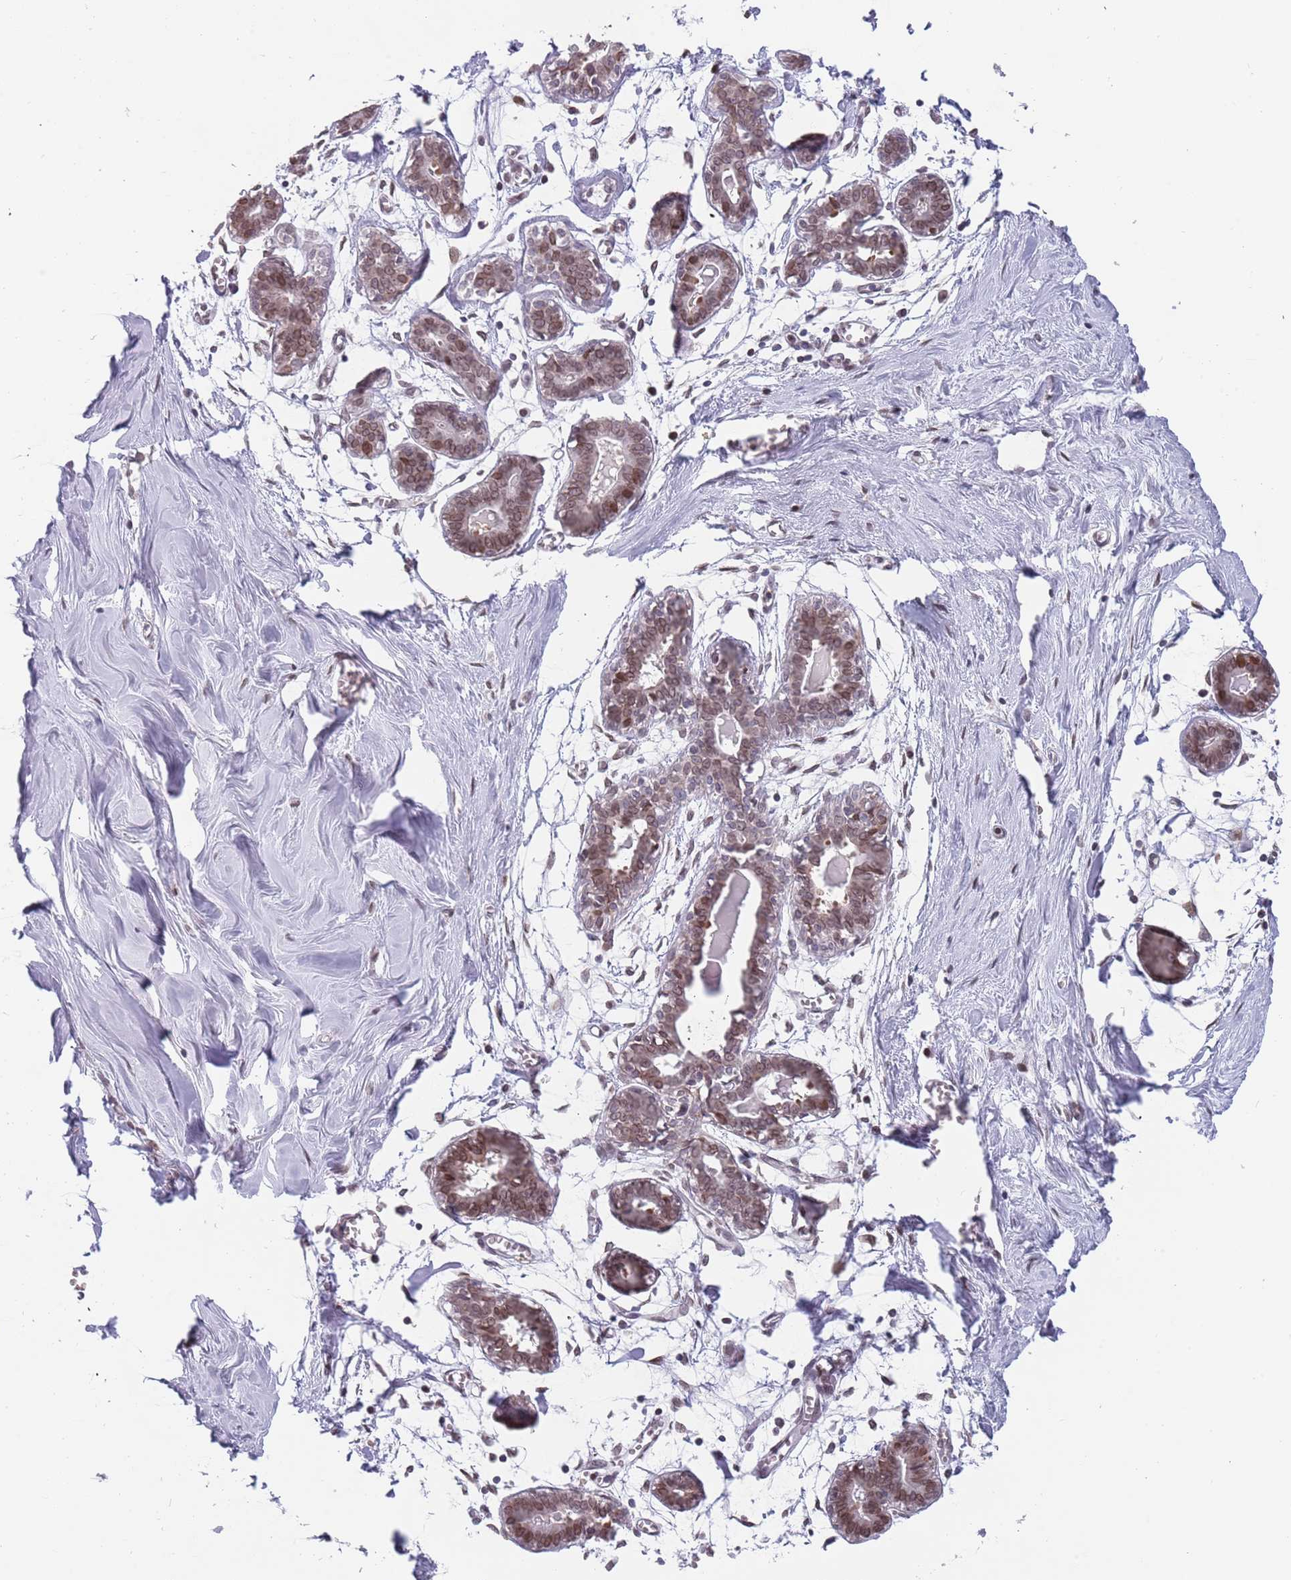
{"staining": {"intensity": "negative", "quantity": "none", "location": "none"}, "tissue": "breast", "cell_type": "Adipocytes", "image_type": "normal", "snomed": [{"axis": "morphology", "description": "Normal tissue, NOS"}, {"axis": "topography", "description": "Breast"}], "caption": "IHC histopathology image of unremarkable breast: human breast stained with DAB (3,3'-diaminobenzidine) reveals no significant protein positivity in adipocytes.", "gene": "KLHDC2", "patient": {"sex": "female", "age": 27}}